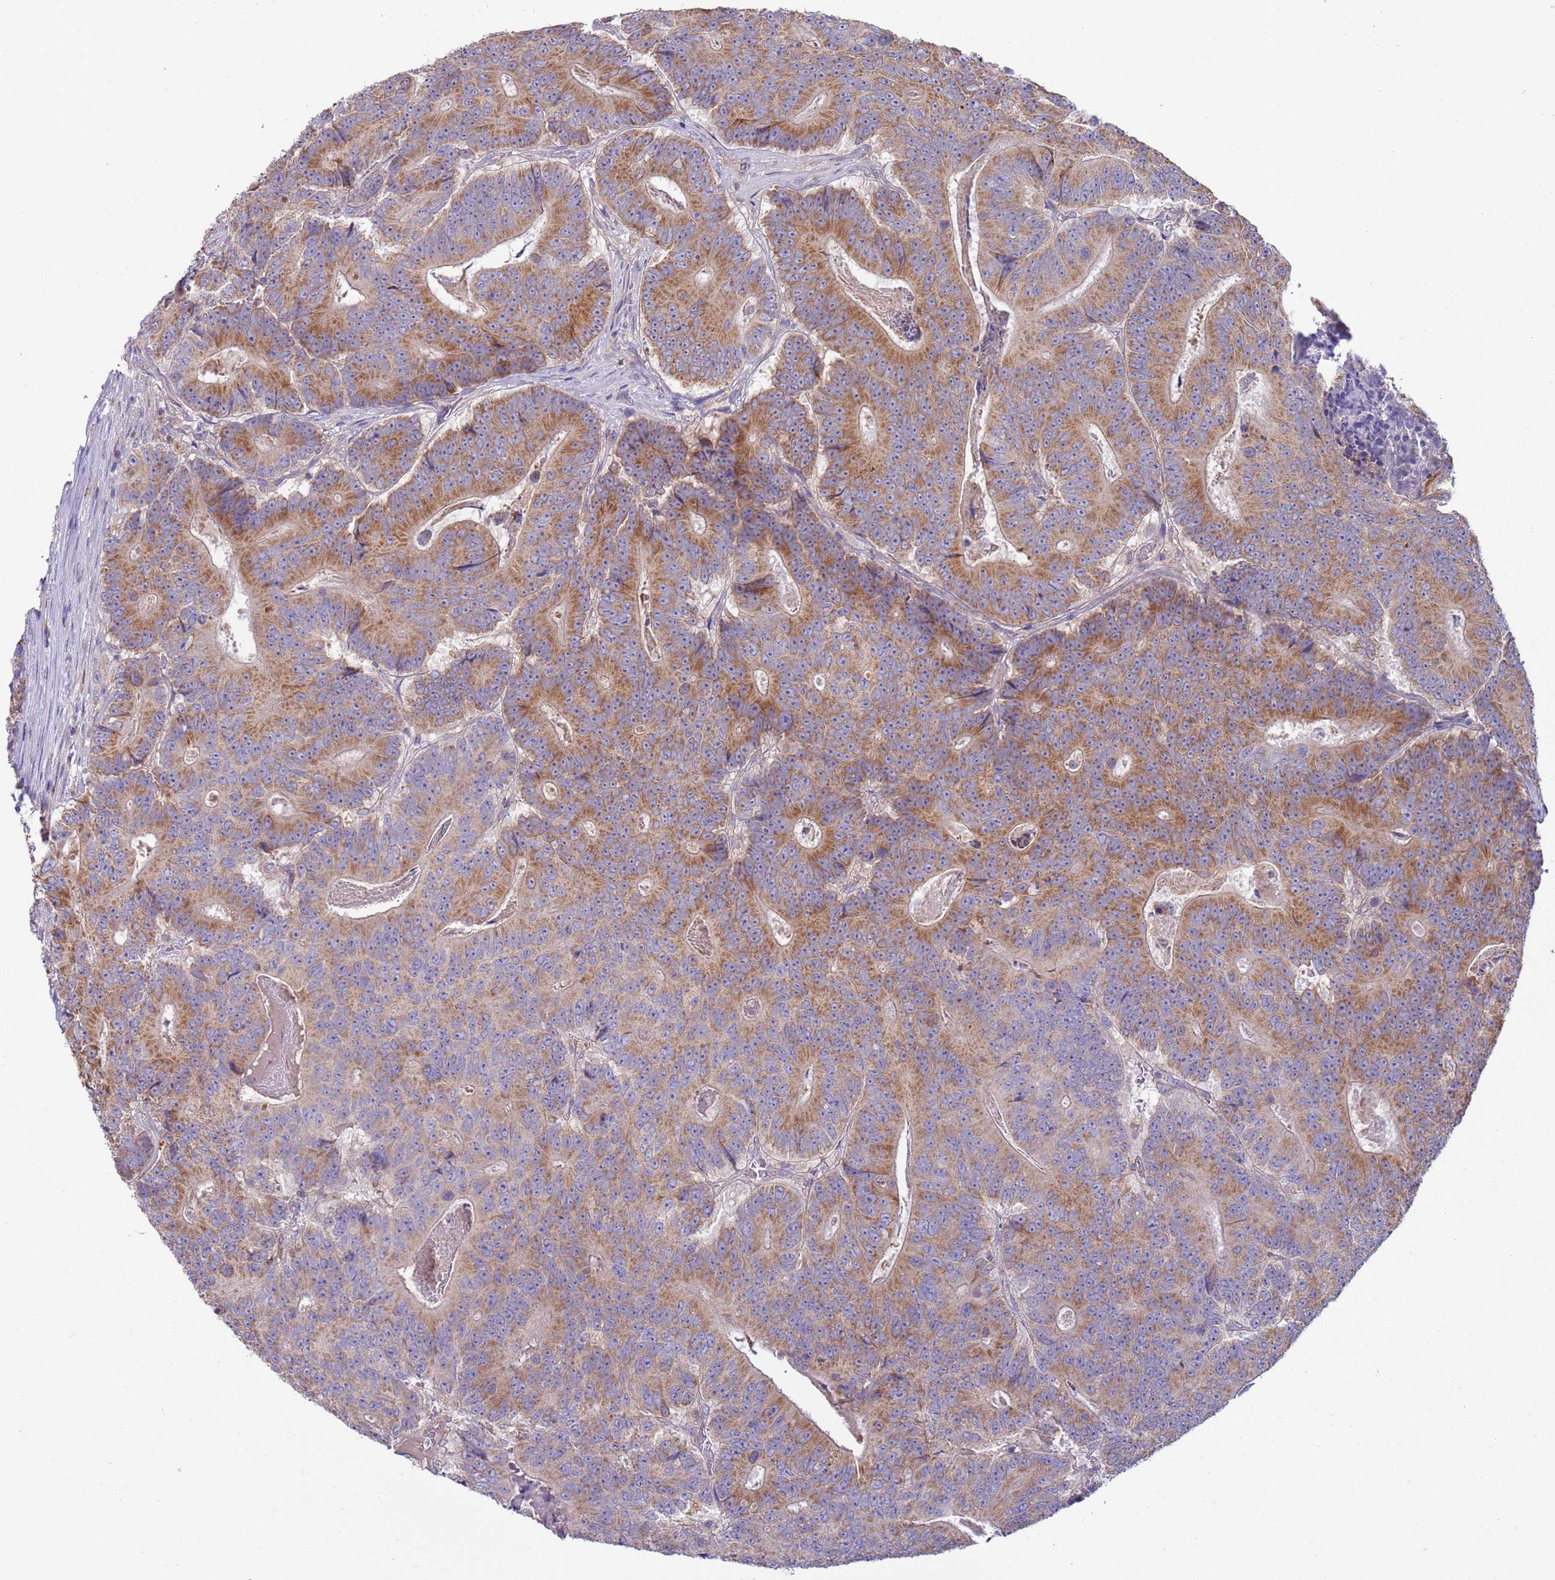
{"staining": {"intensity": "moderate", "quantity": ">75%", "location": "cytoplasmic/membranous"}, "tissue": "colorectal cancer", "cell_type": "Tumor cells", "image_type": "cancer", "snomed": [{"axis": "morphology", "description": "Adenocarcinoma, NOS"}, {"axis": "topography", "description": "Colon"}], "caption": "Adenocarcinoma (colorectal) was stained to show a protein in brown. There is medium levels of moderate cytoplasmic/membranous staining in approximately >75% of tumor cells.", "gene": "UQCRQ", "patient": {"sex": "male", "age": 83}}